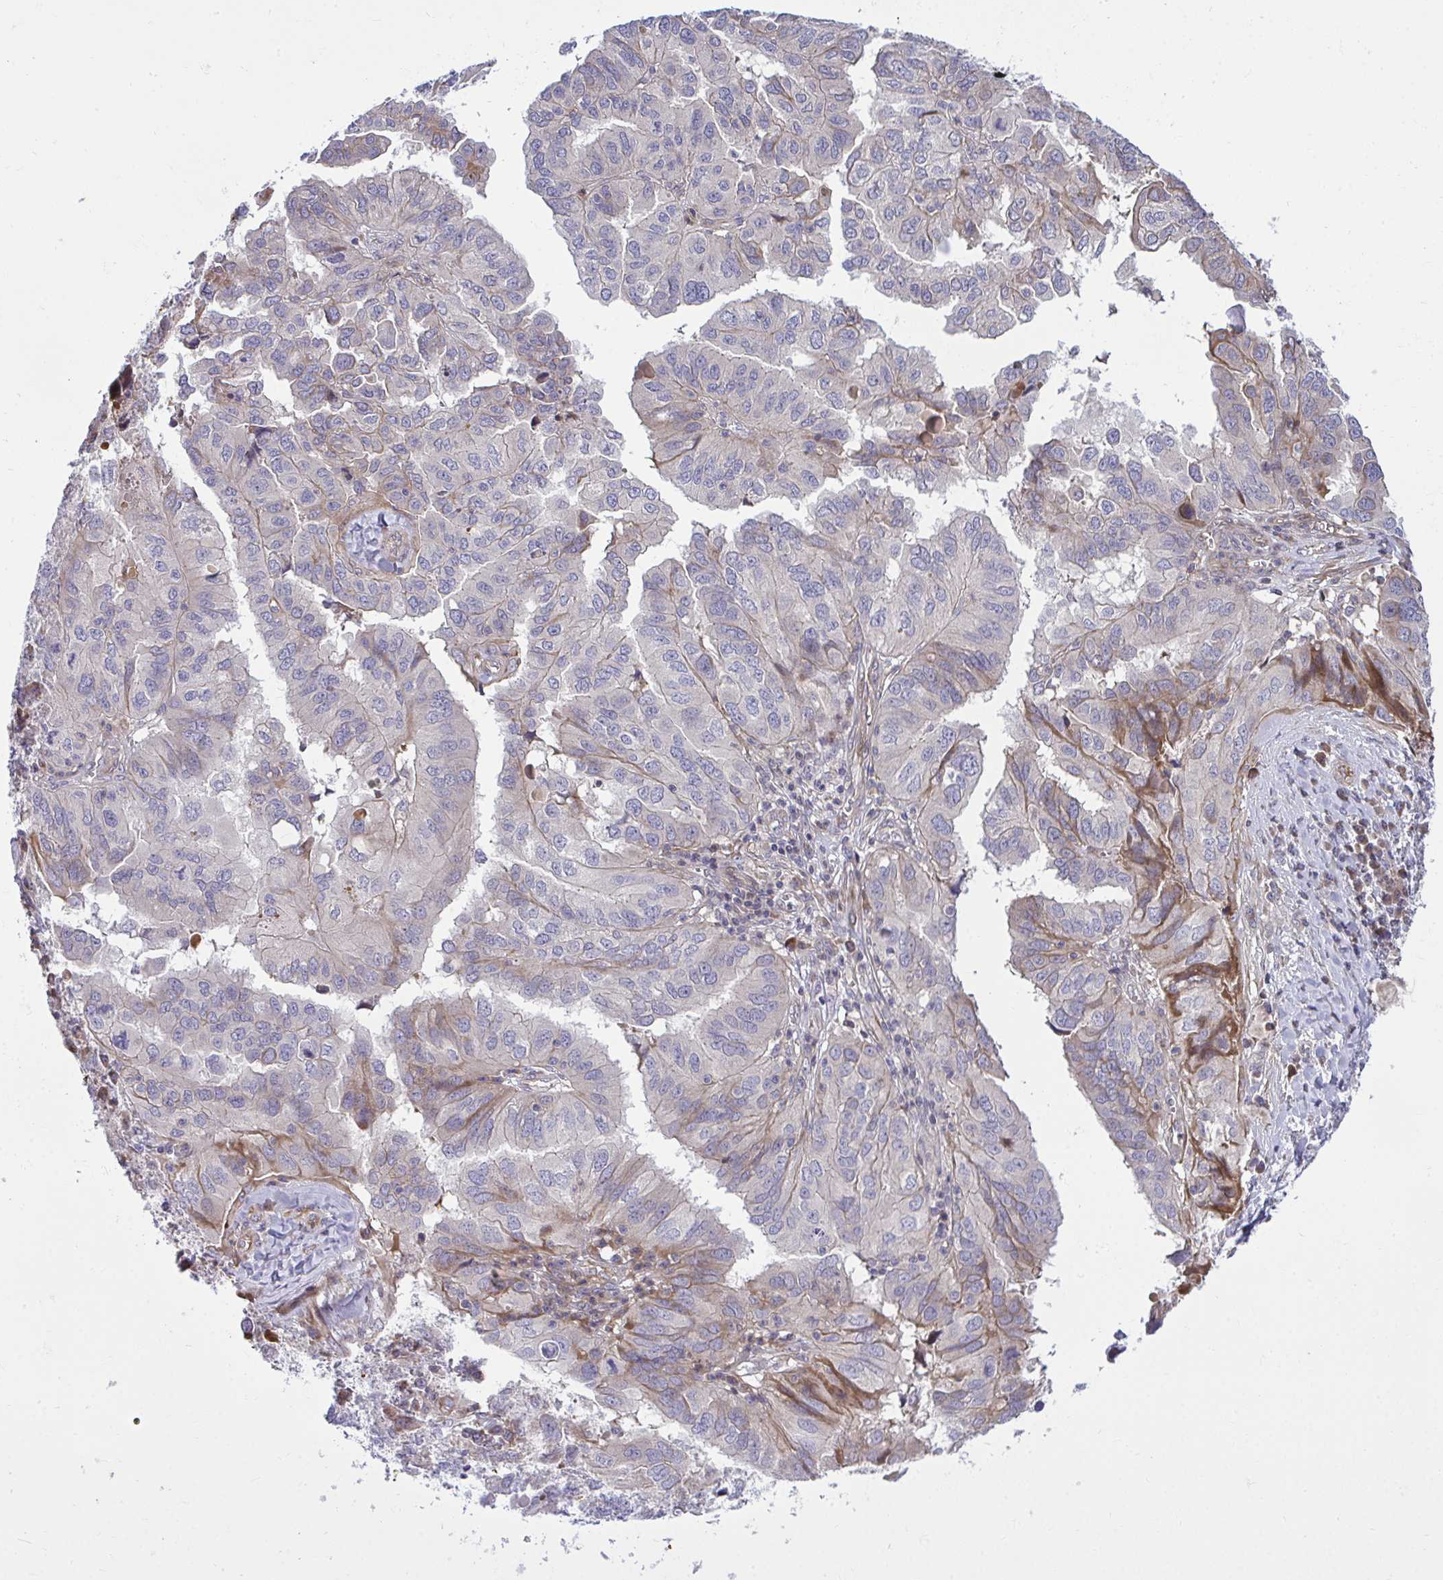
{"staining": {"intensity": "weak", "quantity": "<25%", "location": "cytoplasmic/membranous"}, "tissue": "ovarian cancer", "cell_type": "Tumor cells", "image_type": "cancer", "snomed": [{"axis": "morphology", "description": "Cystadenocarcinoma, serous, NOS"}, {"axis": "topography", "description": "Ovary"}], "caption": "Immunohistochemistry (IHC) micrograph of neoplastic tissue: human ovarian cancer (serous cystadenocarcinoma) stained with DAB shows no significant protein expression in tumor cells.", "gene": "ZSCAN9", "patient": {"sex": "female", "age": 79}}